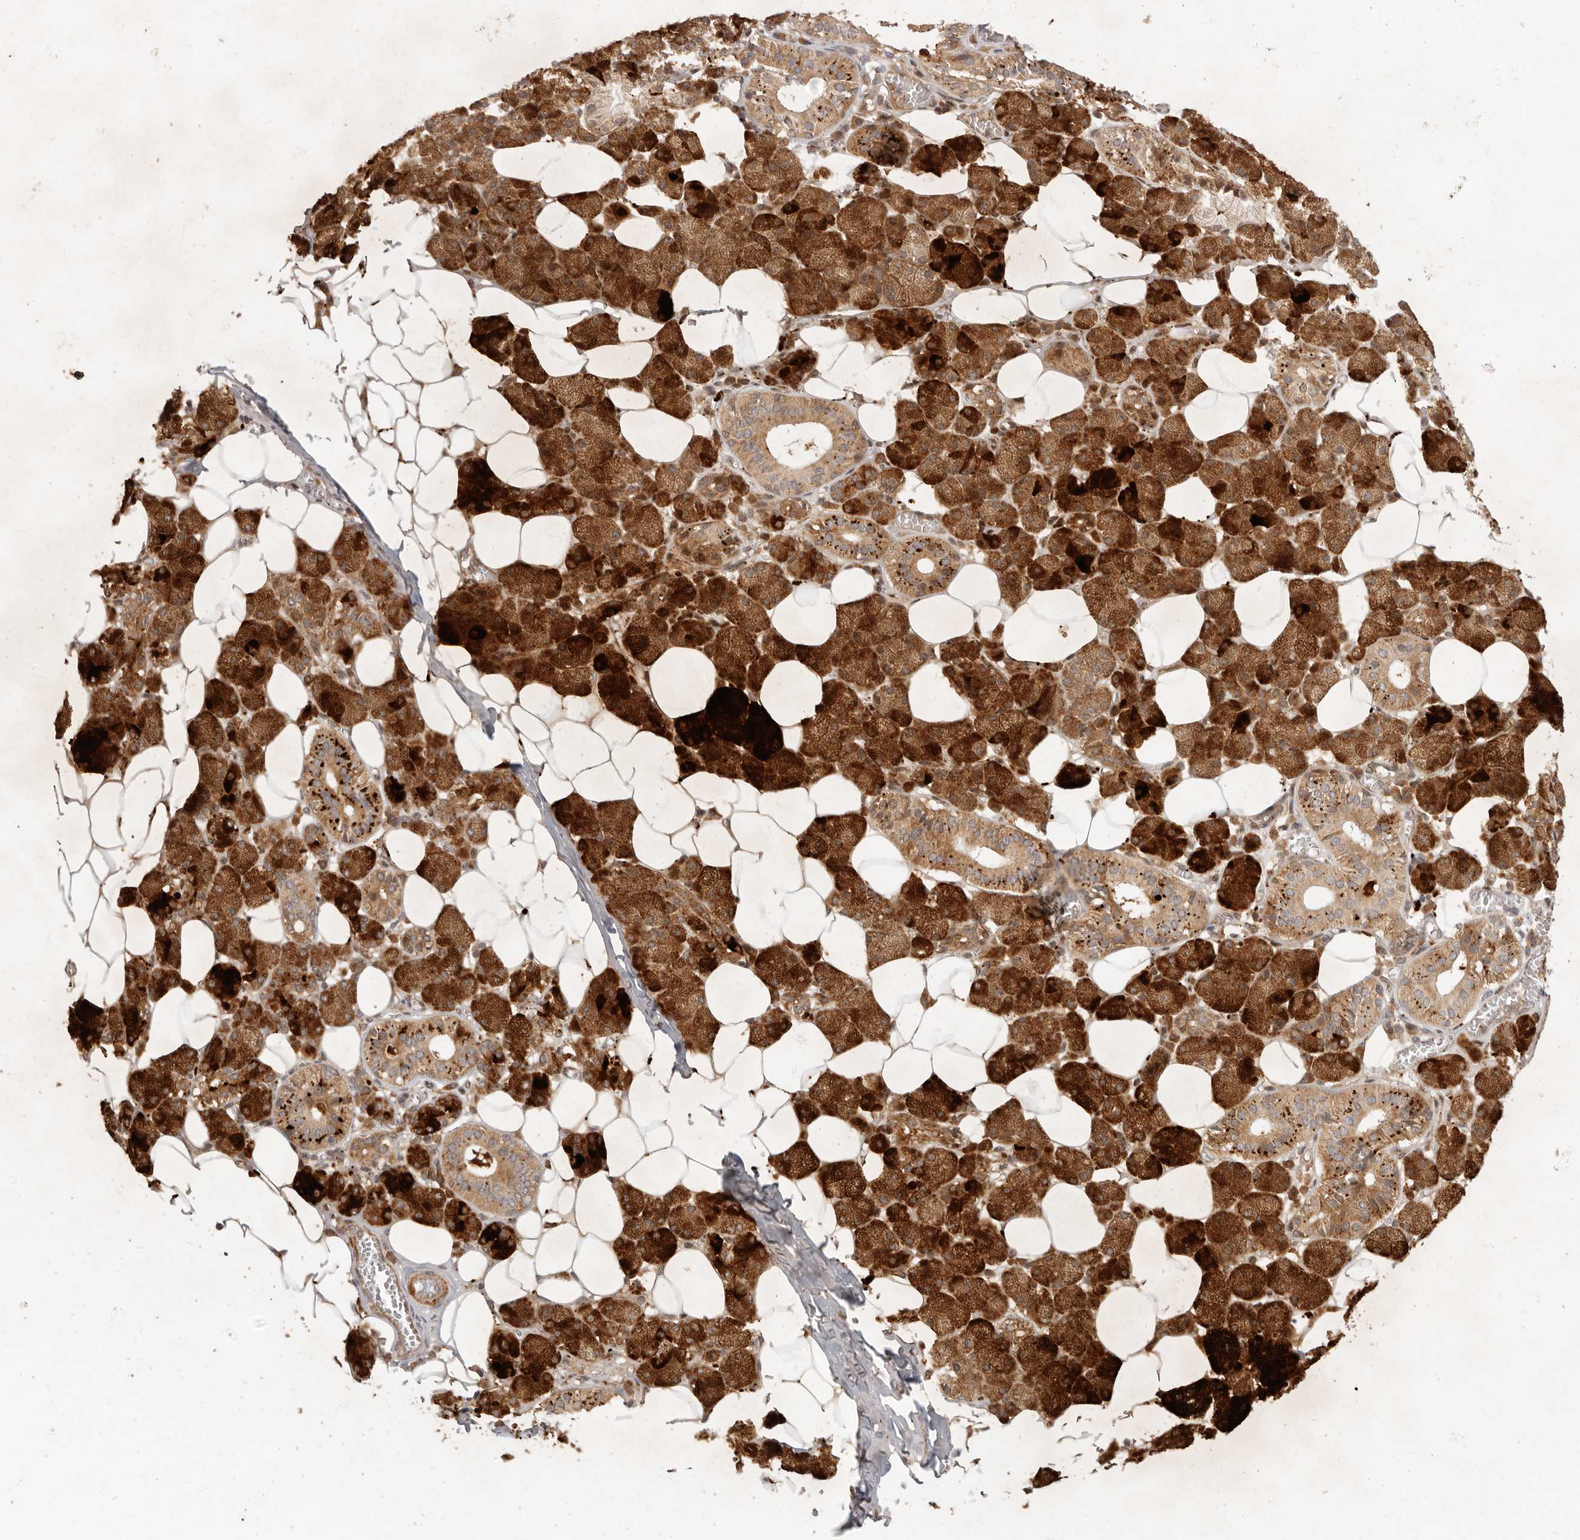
{"staining": {"intensity": "strong", "quantity": ">75%", "location": "cytoplasmic/membranous"}, "tissue": "salivary gland", "cell_type": "Glandular cells", "image_type": "normal", "snomed": [{"axis": "morphology", "description": "Normal tissue, NOS"}, {"axis": "topography", "description": "Salivary gland"}], "caption": "Protein staining shows strong cytoplasmic/membranous staining in approximately >75% of glandular cells in unremarkable salivary gland.", "gene": "VIPR1", "patient": {"sex": "female", "age": 33}}